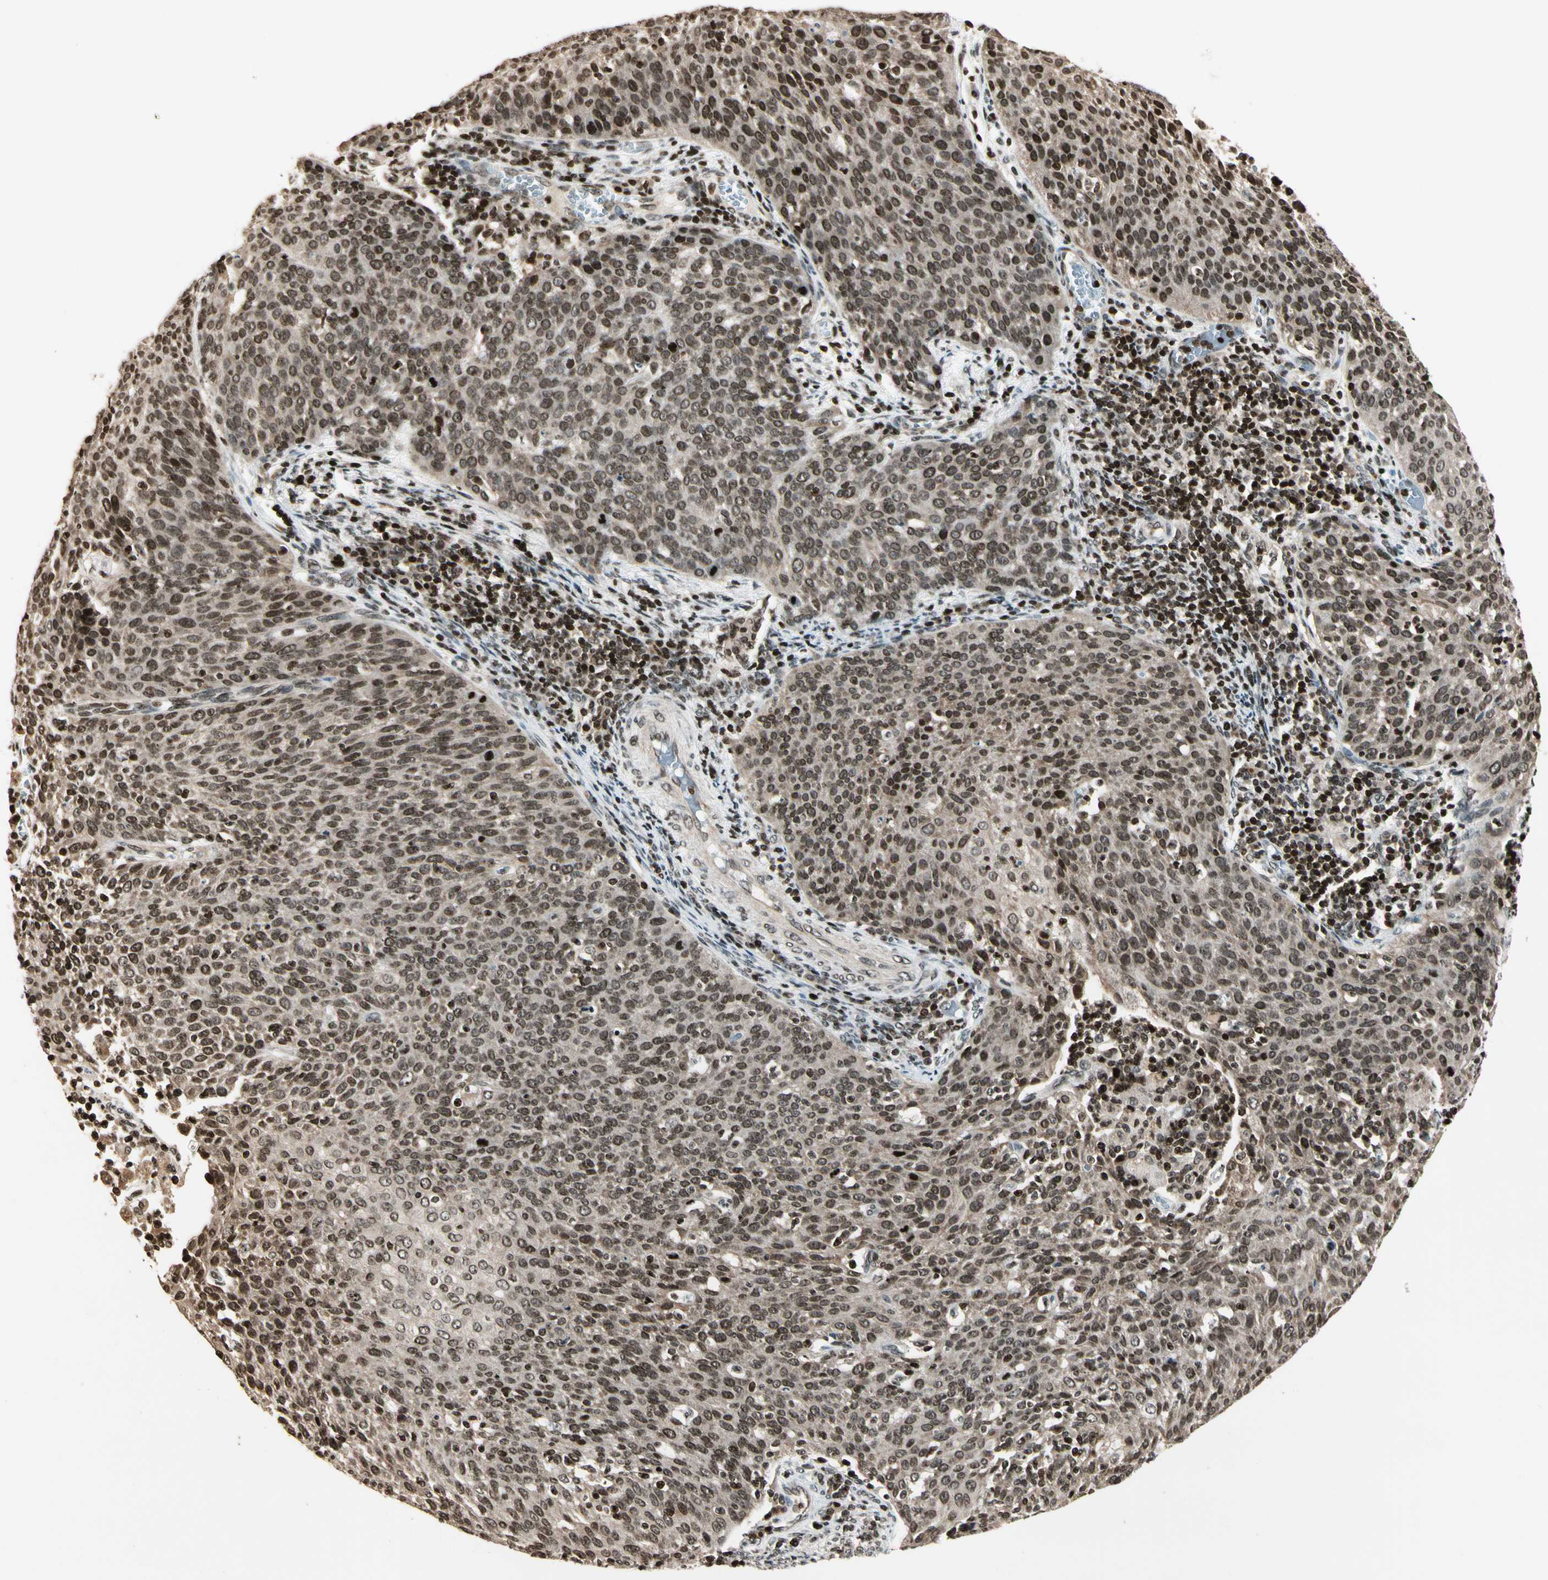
{"staining": {"intensity": "moderate", "quantity": ">75%", "location": "nuclear"}, "tissue": "cervical cancer", "cell_type": "Tumor cells", "image_type": "cancer", "snomed": [{"axis": "morphology", "description": "Squamous cell carcinoma, NOS"}, {"axis": "topography", "description": "Cervix"}], "caption": "Protein analysis of cervical squamous cell carcinoma tissue displays moderate nuclear staining in about >75% of tumor cells.", "gene": "TSHZ3", "patient": {"sex": "female", "age": 38}}